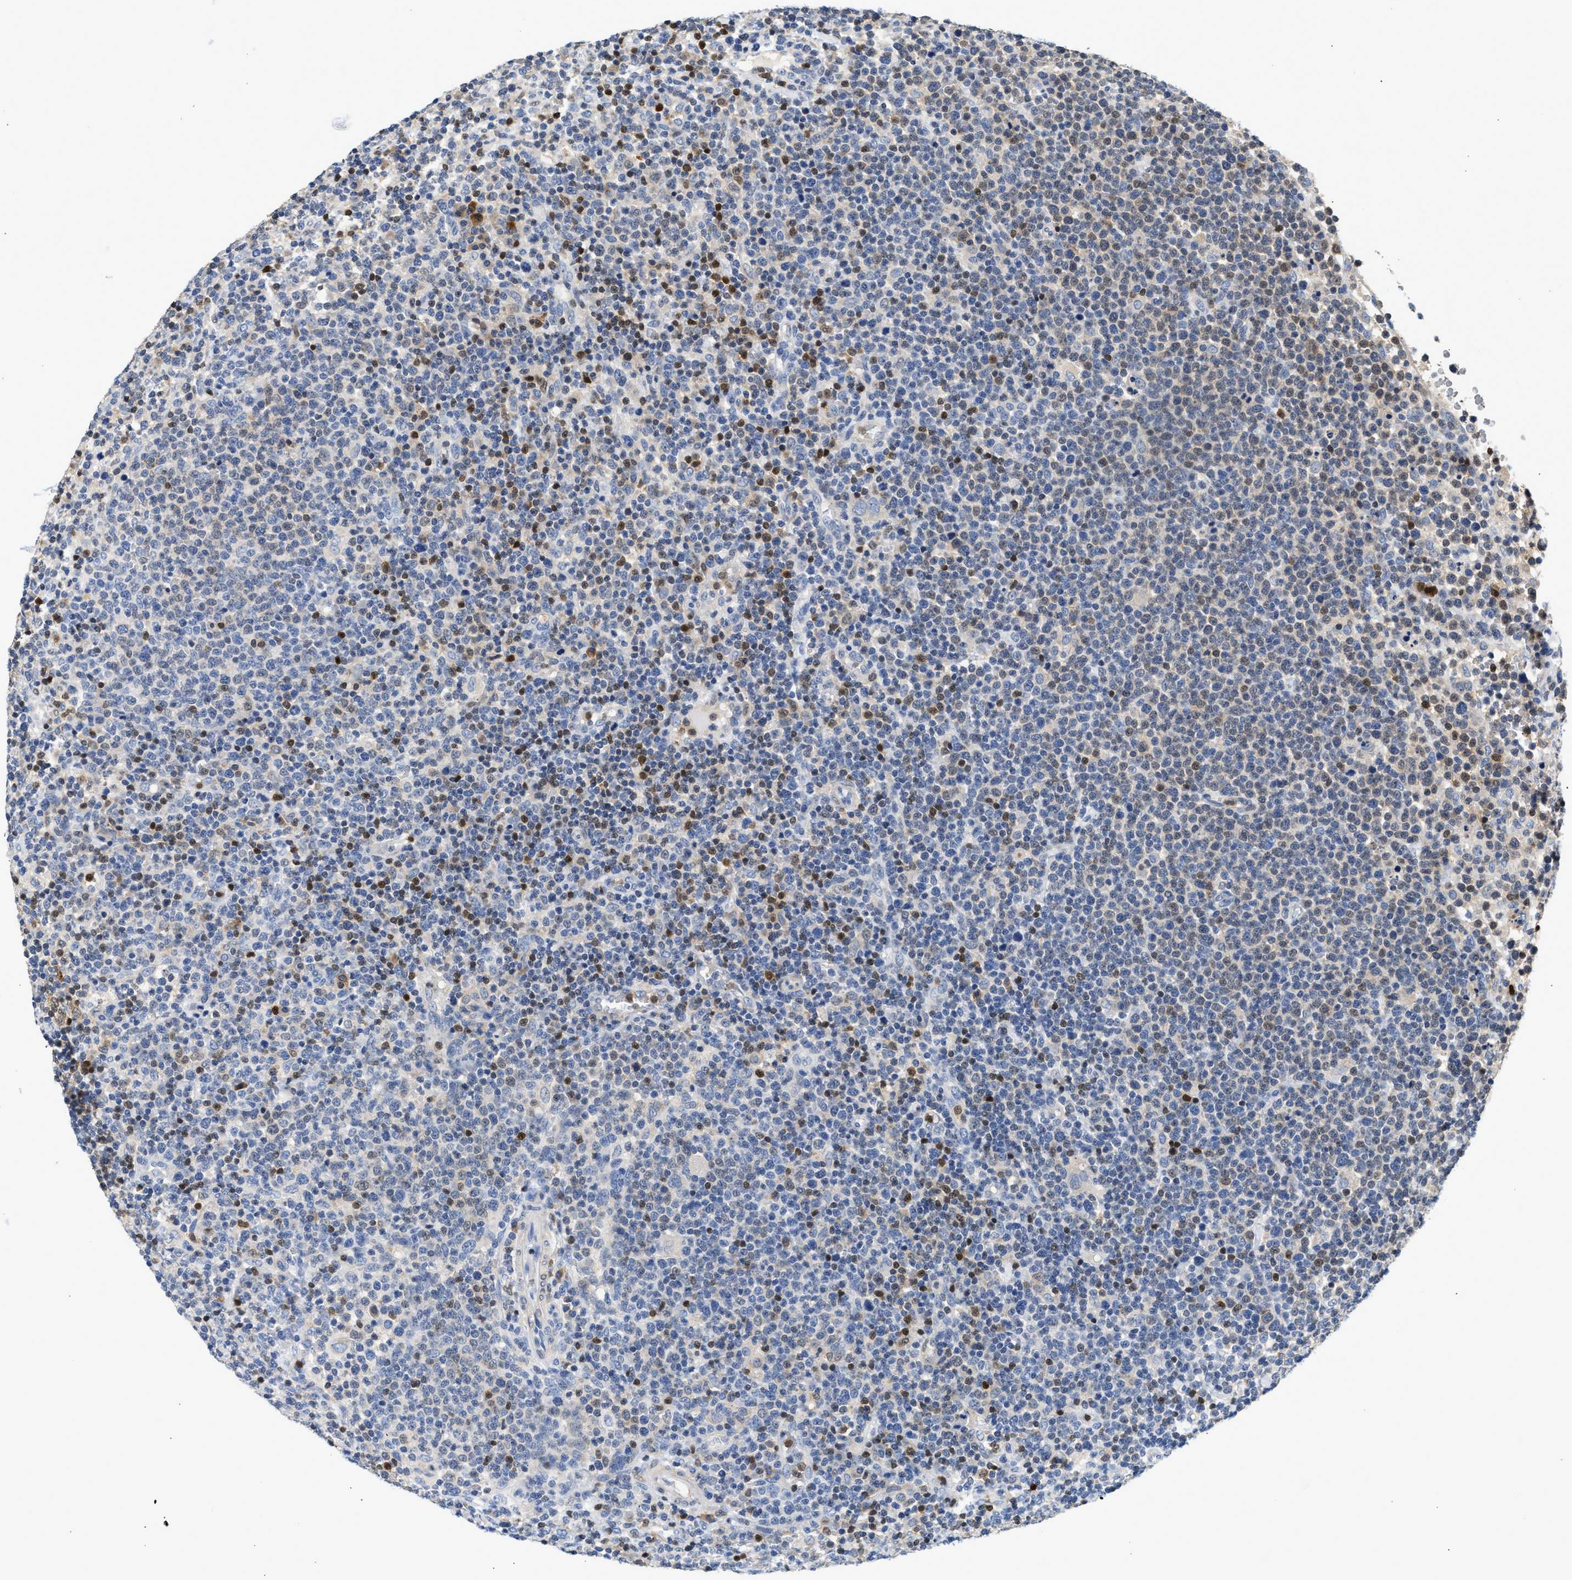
{"staining": {"intensity": "weak", "quantity": "25%-75%", "location": "nuclear"}, "tissue": "lymphoma", "cell_type": "Tumor cells", "image_type": "cancer", "snomed": [{"axis": "morphology", "description": "Malignant lymphoma, non-Hodgkin's type, High grade"}, {"axis": "topography", "description": "Lymph node"}], "caption": "Immunohistochemistry (IHC) of human lymphoma shows low levels of weak nuclear positivity in about 25%-75% of tumor cells.", "gene": "SLIT2", "patient": {"sex": "male", "age": 61}}